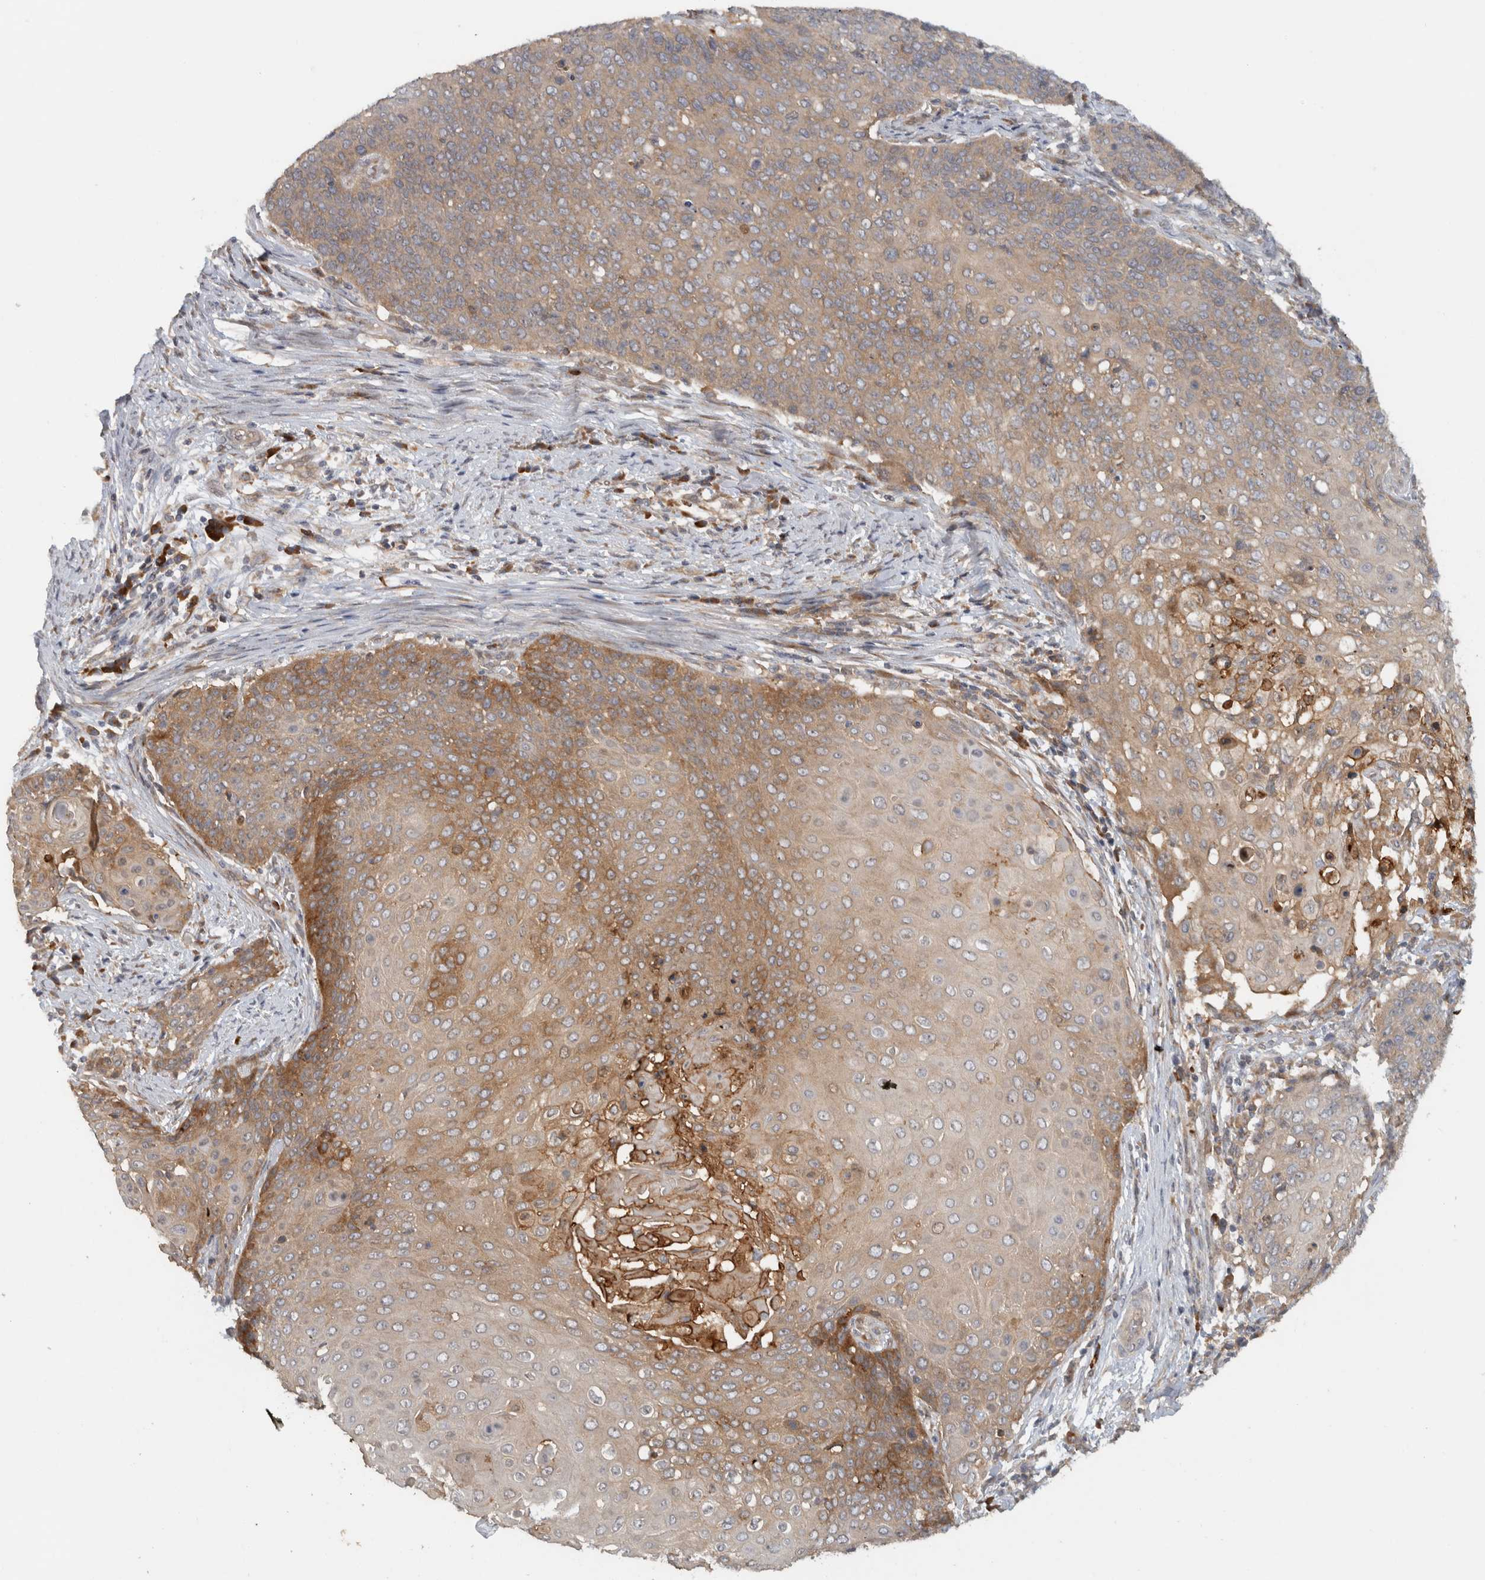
{"staining": {"intensity": "moderate", "quantity": ">75%", "location": "cytoplasmic/membranous"}, "tissue": "cervical cancer", "cell_type": "Tumor cells", "image_type": "cancer", "snomed": [{"axis": "morphology", "description": "Squamous cell carcinoma, NOS"}, {"axis": "topography", "description": "Cervix"}], "caption": "Human cervical squamous cell carcinoma stained for a protein (brown) shows moderate cytoplasmic/membranous positive expression in about >75% of tumor cells.", "gene": "VEPH1", "patient": {"sex": "female", "age": 39}}